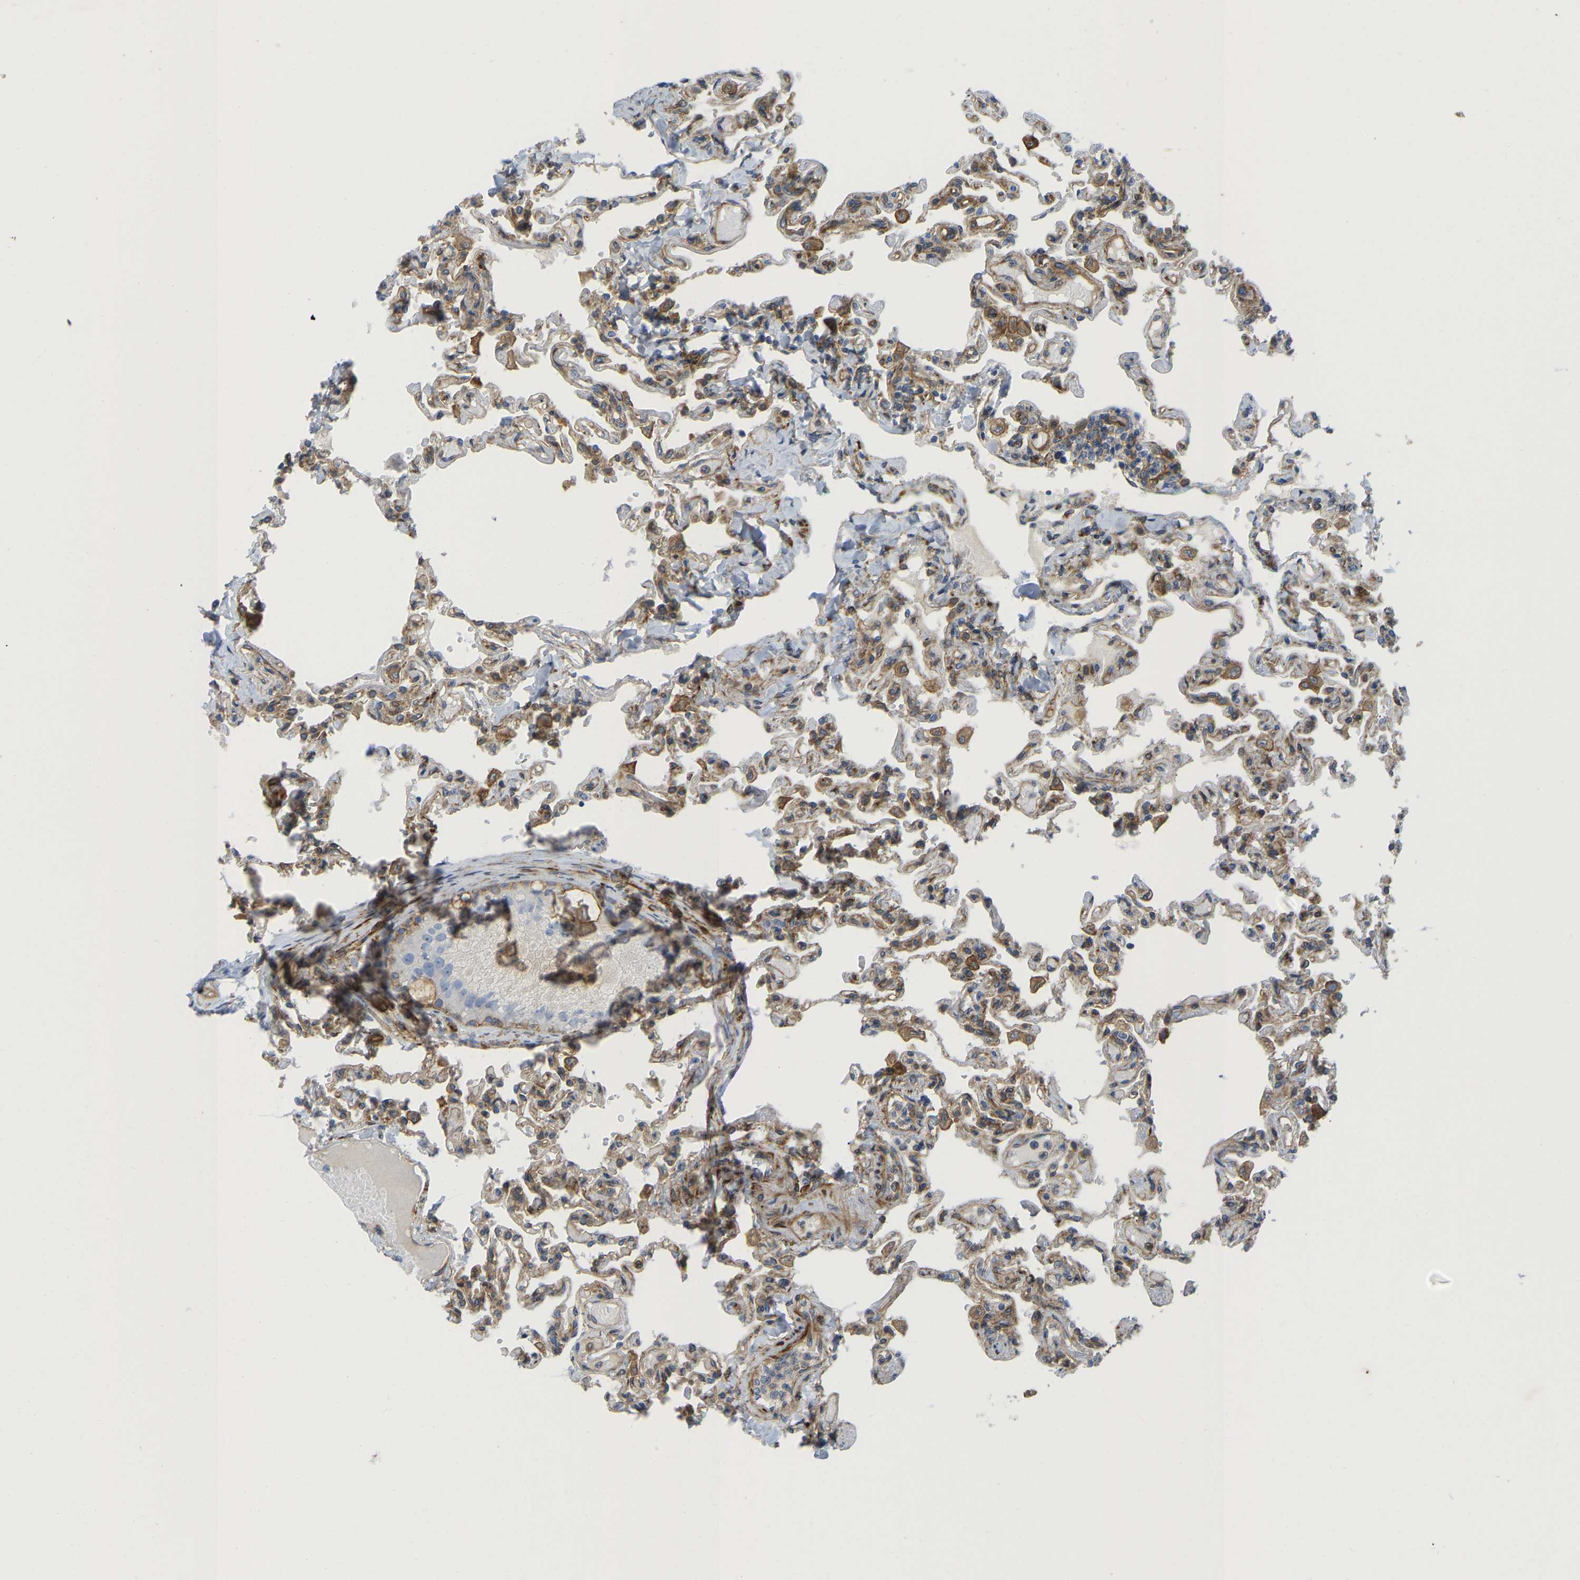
{"staining": {"intensity": "moderate", "quantity": "<25%", "location": "cytoplasmic/membranous"}, "tissue": "lung", "cell_type": "Alveolar cells", "image_type": "normal", "snomed": [{"axis": "morphology", "description": "Normal tissue, NOS"}, {"axis": "topography", "description": "Lung"}], "caption": "Alveolar cells exhibit moderate cytoplasmic/membranous staining in about <25% of cells in normal lung.", "gene": "PICALM", "patient": {"sex": "male", "age": 21}}